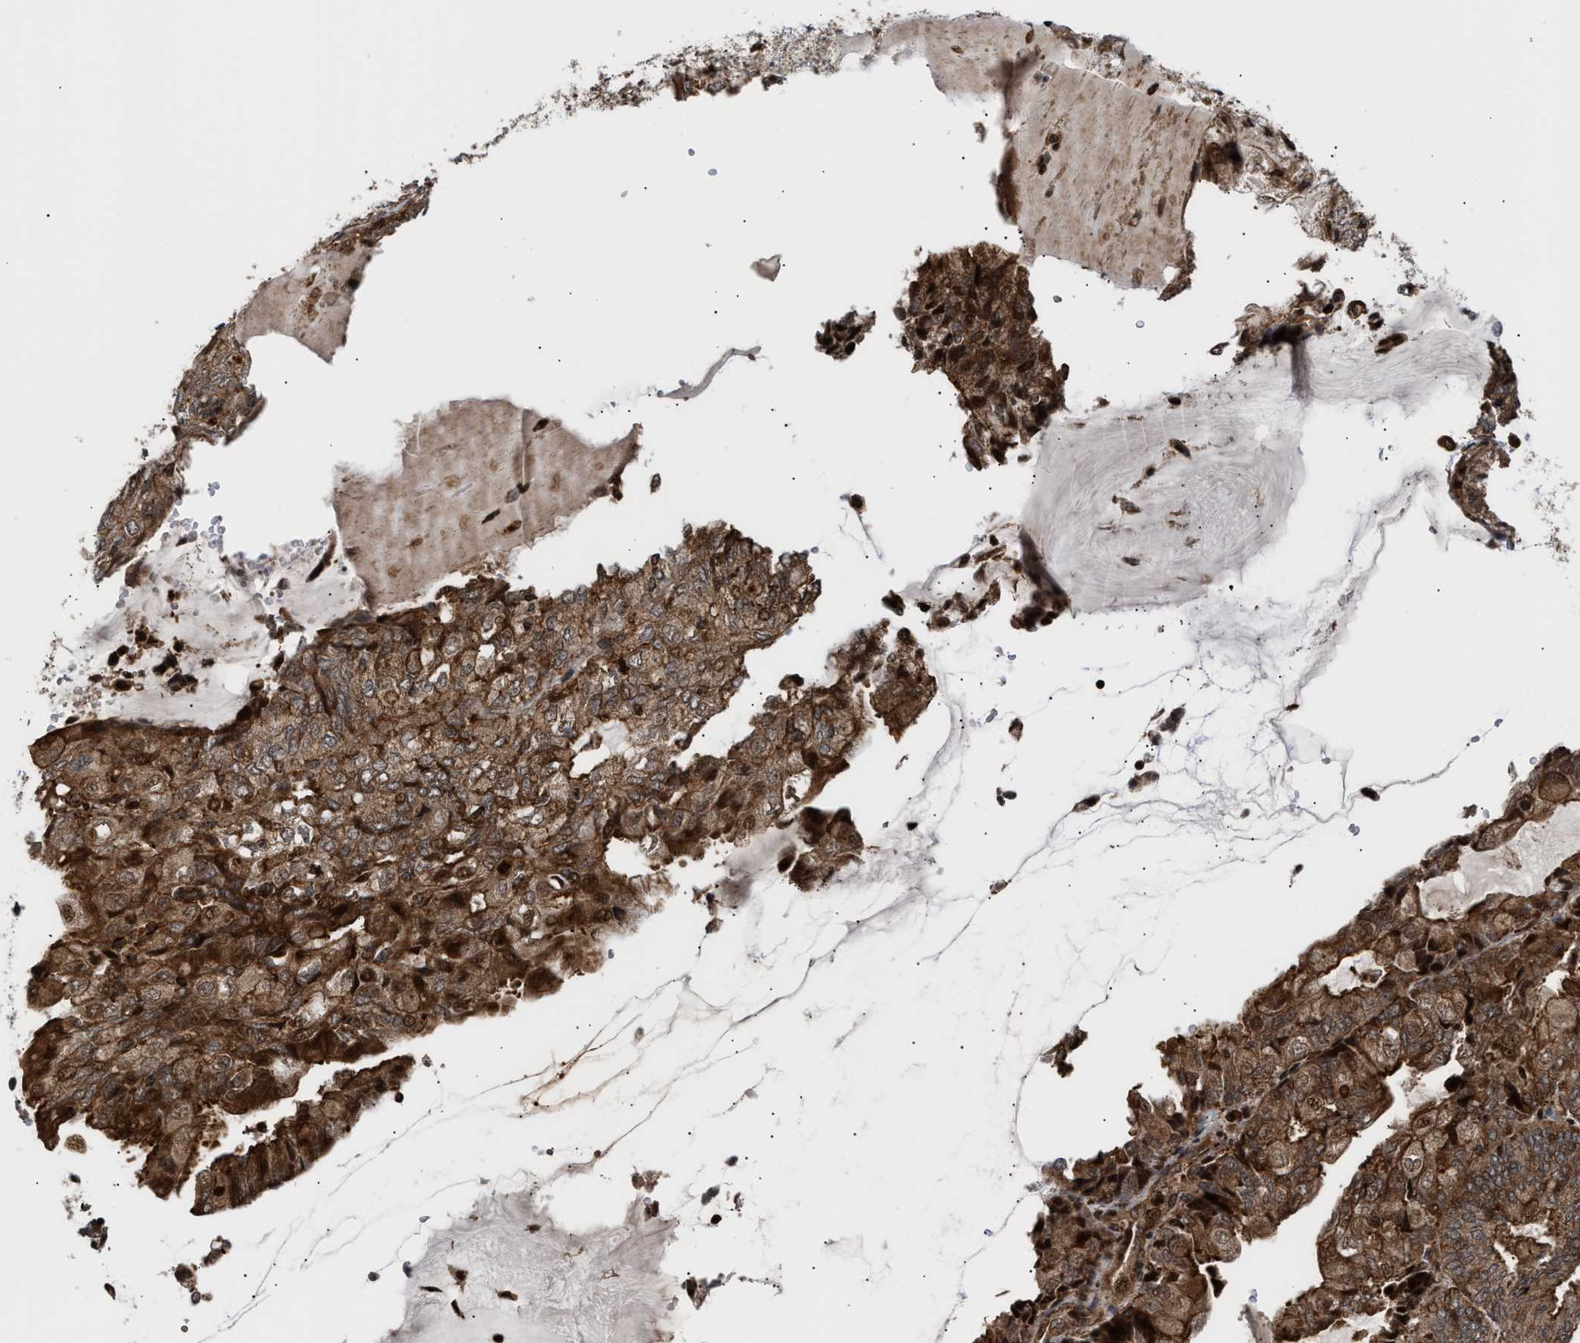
{"staining": {"intensity": "moderate", "quantity": ">75%", "location": "cytoplasmic/membranous,nuclear"}, "tissue": "endometrial cancer", "cell_type": "Tumor cells", "image_type": "cancer", "snomed": [{"axis": "morphology", "description": "Adenocarcinoma, NOS"}, {"axis": "topography", "description": "Endometrium"}], "caption": "A high-resolution photomicrograph shows immunohistochemistry staining of endometrial cancer, which demonstrates moderate cytoplasmic/membranous and nuclear expression in approximately >75% of tumor cells. The protein of interest is stained brown, and the nuclei are stained in blue (DAB IHC with brightfield microscopy, high magnification).", "gene": "STAU2", "patient": {"sex": "female", "age": 81}}